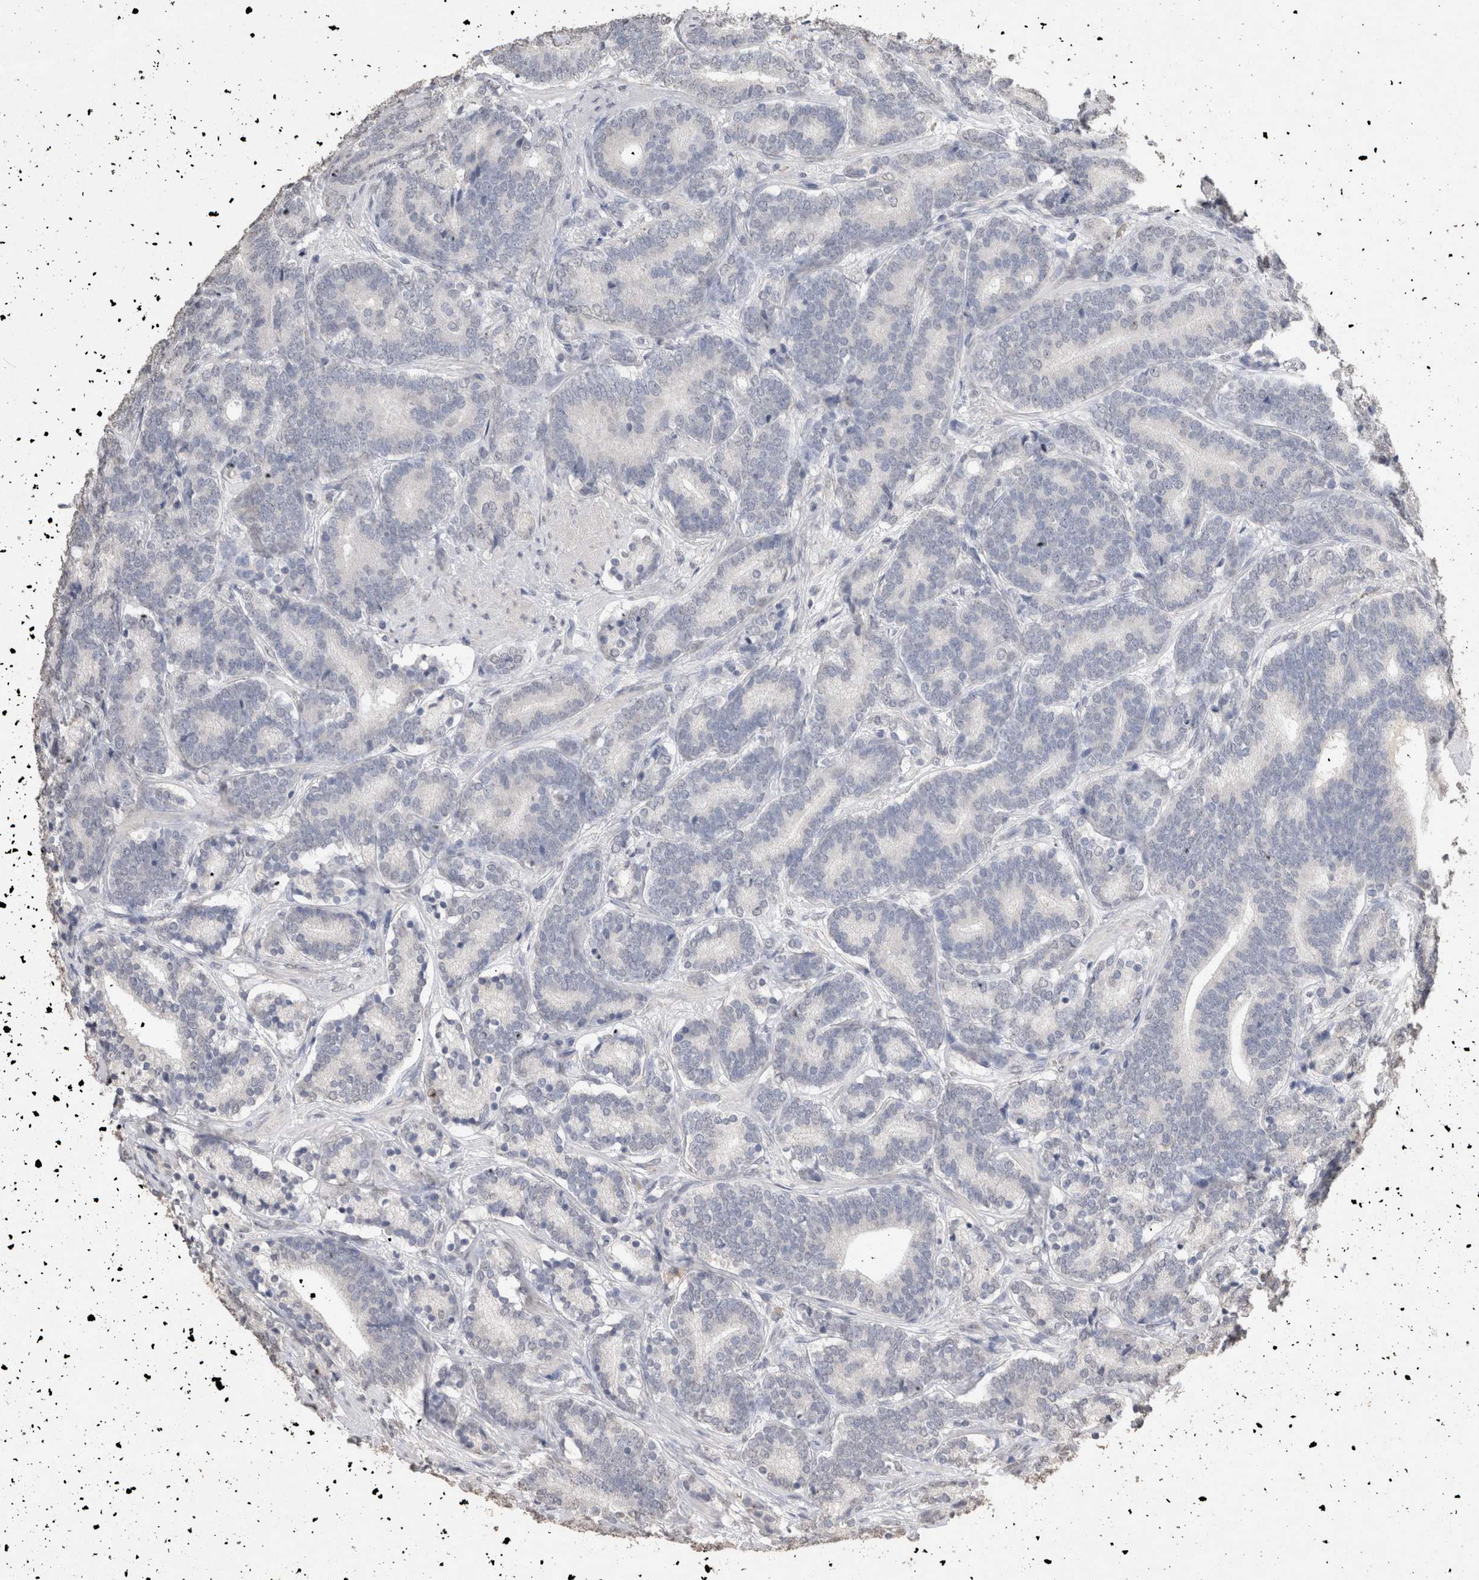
{"staining": {"intensity": "negative", "quantity": "none", "location": "none"}, "tissue": "prostate cancer", "cell_type": "Tumor cells", "image_type": "cancer", "snomed": [{"axis": "morphology", "description": "Adenocarcinoma, High grade"}, {"axis": "topography", "description": "Prostate"}], "caption": "A photomicrograph of human prostate cancer is negative for staining in tumor cells.", "gene": "LGALS2", "patient": {"sex": "male", "age": 55}}